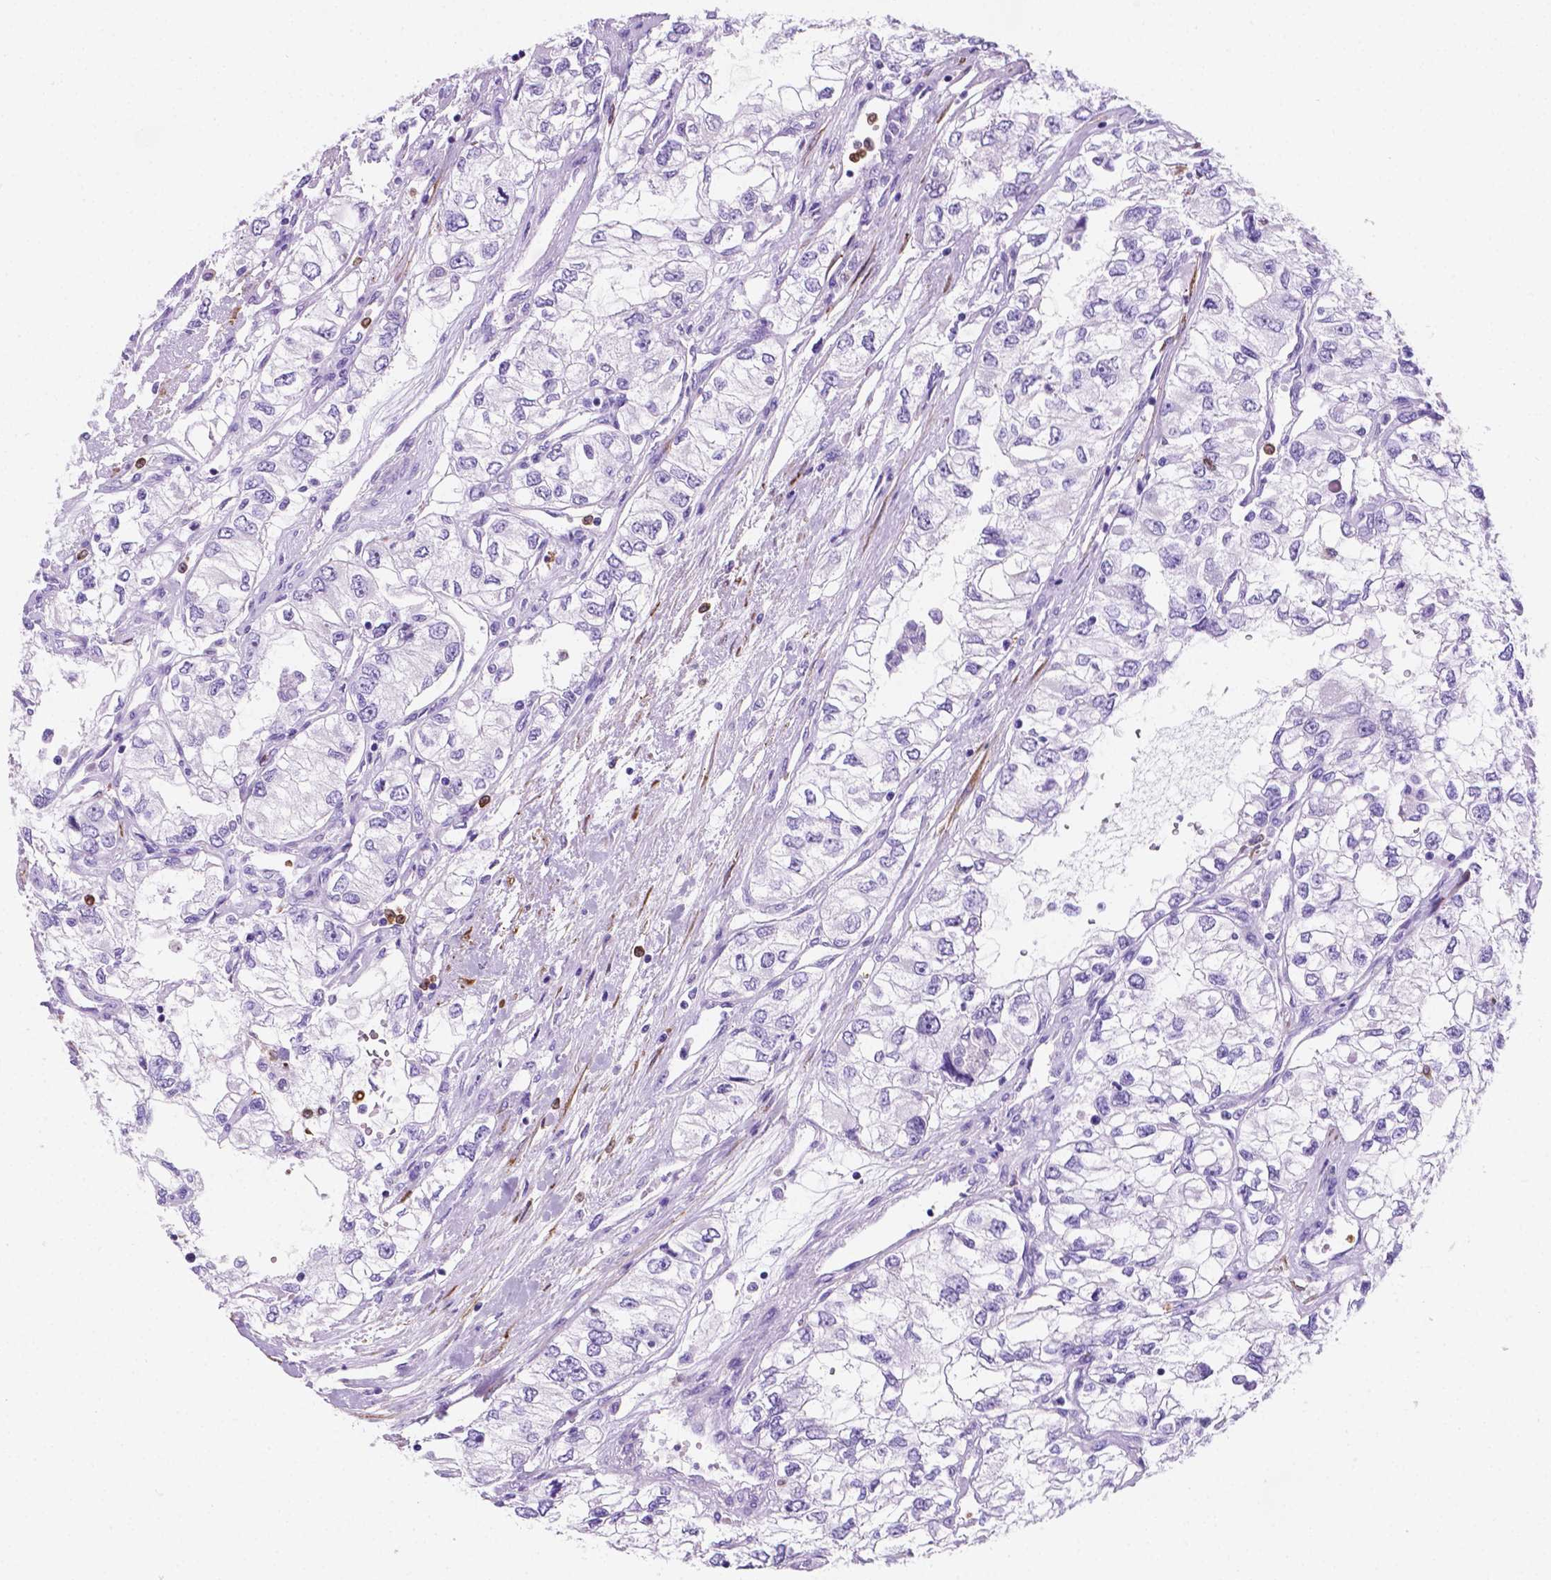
{"staining": {"intensity": "negative", "quantity": "none", "location": "none"}, "tissue": "renal cancer", "cell_type": "Tumor cells", "image_type": "cancer", "snomed": [{"axis": "morphology", "description": "Adenocarcinoma, NOS"}, {"axis": "topography", "description": "Kidney"}], "caption": "DAB (3,3'-diaminobenzidine) immunohistochemical staining of renal cancer (adenocarcinoma) reveals no significant positivity in tumor cells.", "gene": "MACF1", "patient": {"sex": "female", "age": 59}}